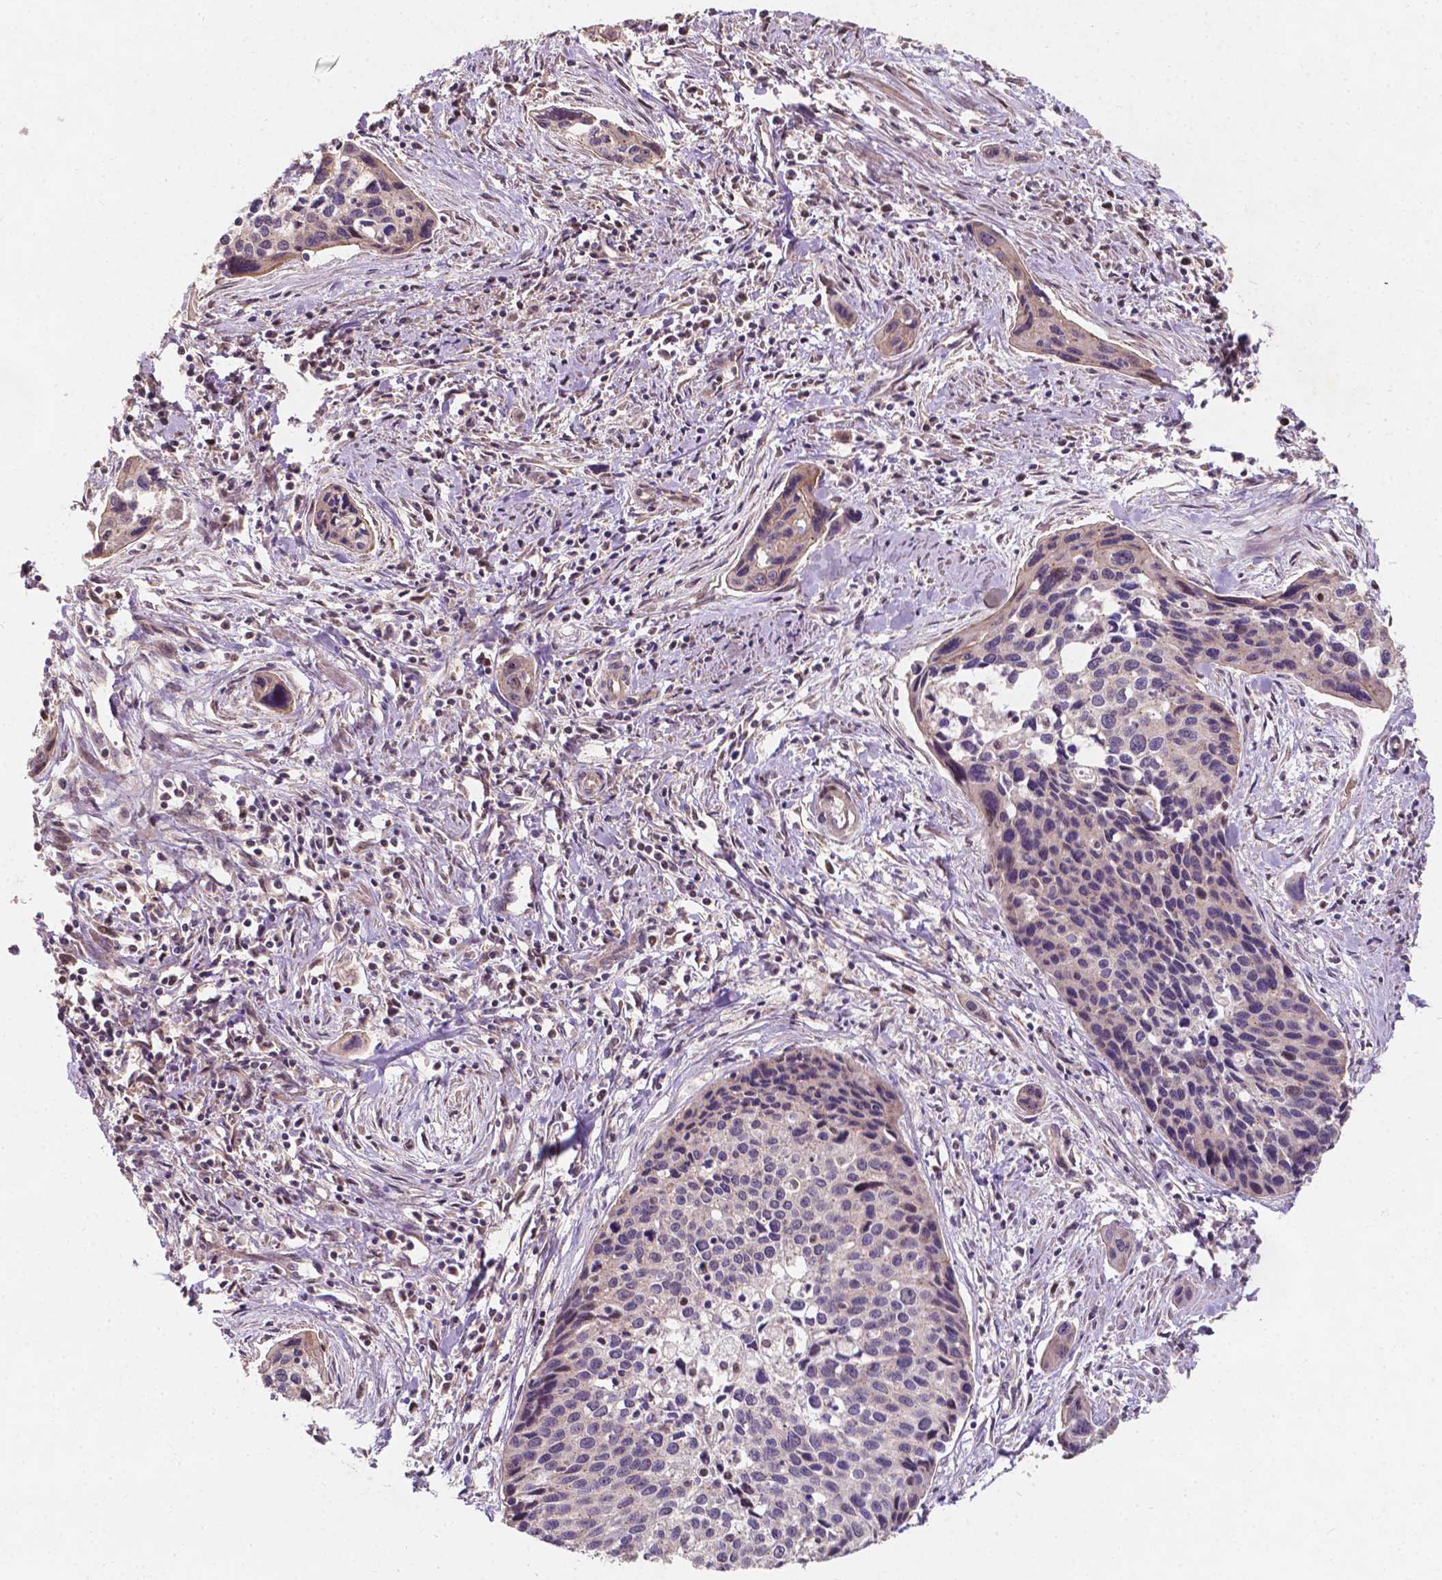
{"staining": {"intensity": "weak", "quantity": "<25%", "location": "cytoplasmic/membranous"}, "tissue": "cervical cancer", "cell_type": "Tumor cells", "image_type": "cancer", "snomed": [{"axis": "morphology", "description": "Squamous cell carcinoma, NOS"}, {"axis": "topography", "description": "Cervix"}], "caption": "Protein analysis of cervical cancer shows no significant positivity in tumor cells.", "gene": "DUSP16", "patient": {"sex": "female", "age": 31}}